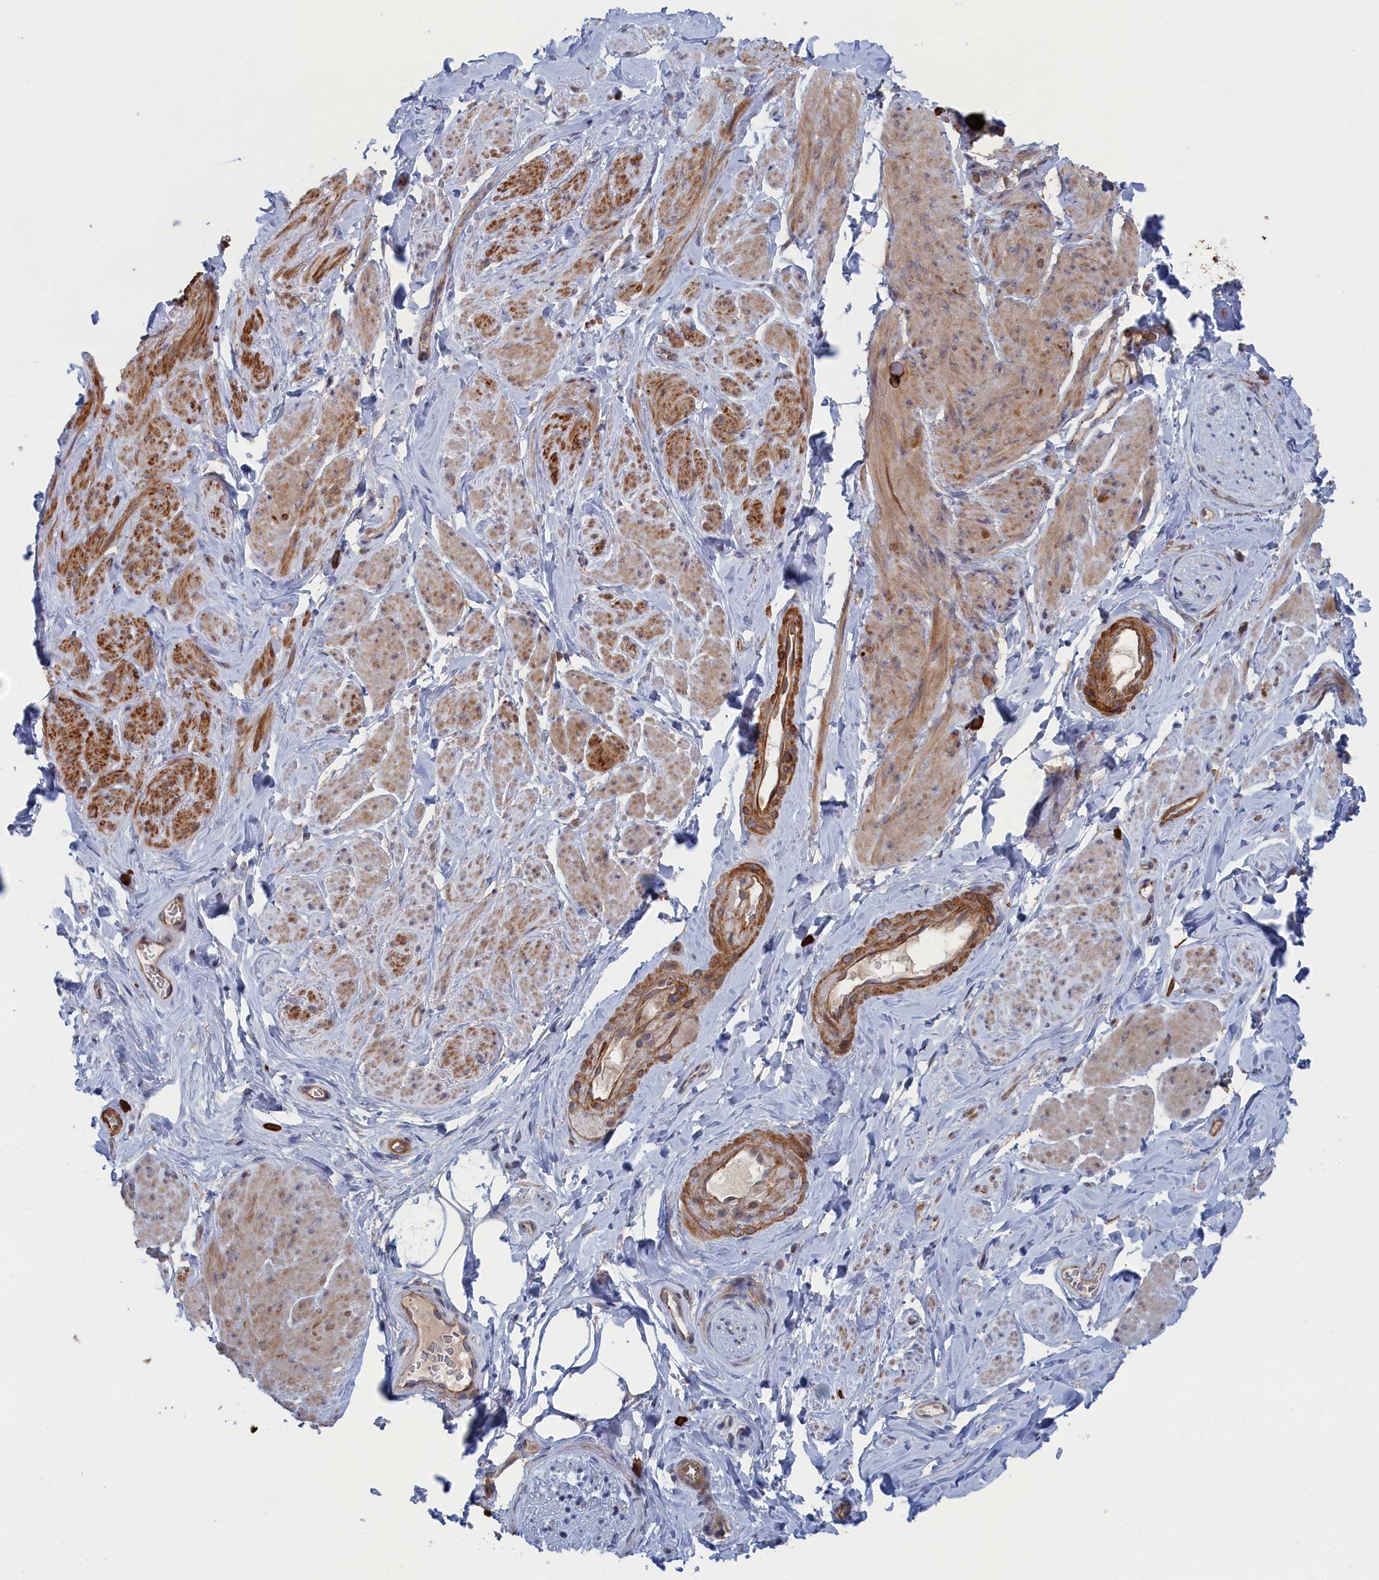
{"staining": {"intensity": "moderate", "quantity": ">75%", "location": "cytoplasmic/membranous"}, "tissue": "smooth muscle", "cell_type": "Smooth muscle cells", "image_type": "normal", "snomed": [{"axis": "morphology", "description": "Normal tissue, NOS"}, {"axis": "topography", "description": "Smooth muscle"}, {"axis": "topography", "description": "Peripheral nerve tissue"}], "caption": "Immunohistochemical staining of unremarkable smooth muscle reveals medium levels of moderate cytoplasmic/membranous staining in about >75% of smooth muscle cells.", "gene": "FILIP1L", "patient": {"sex": "male", "age": 69}}